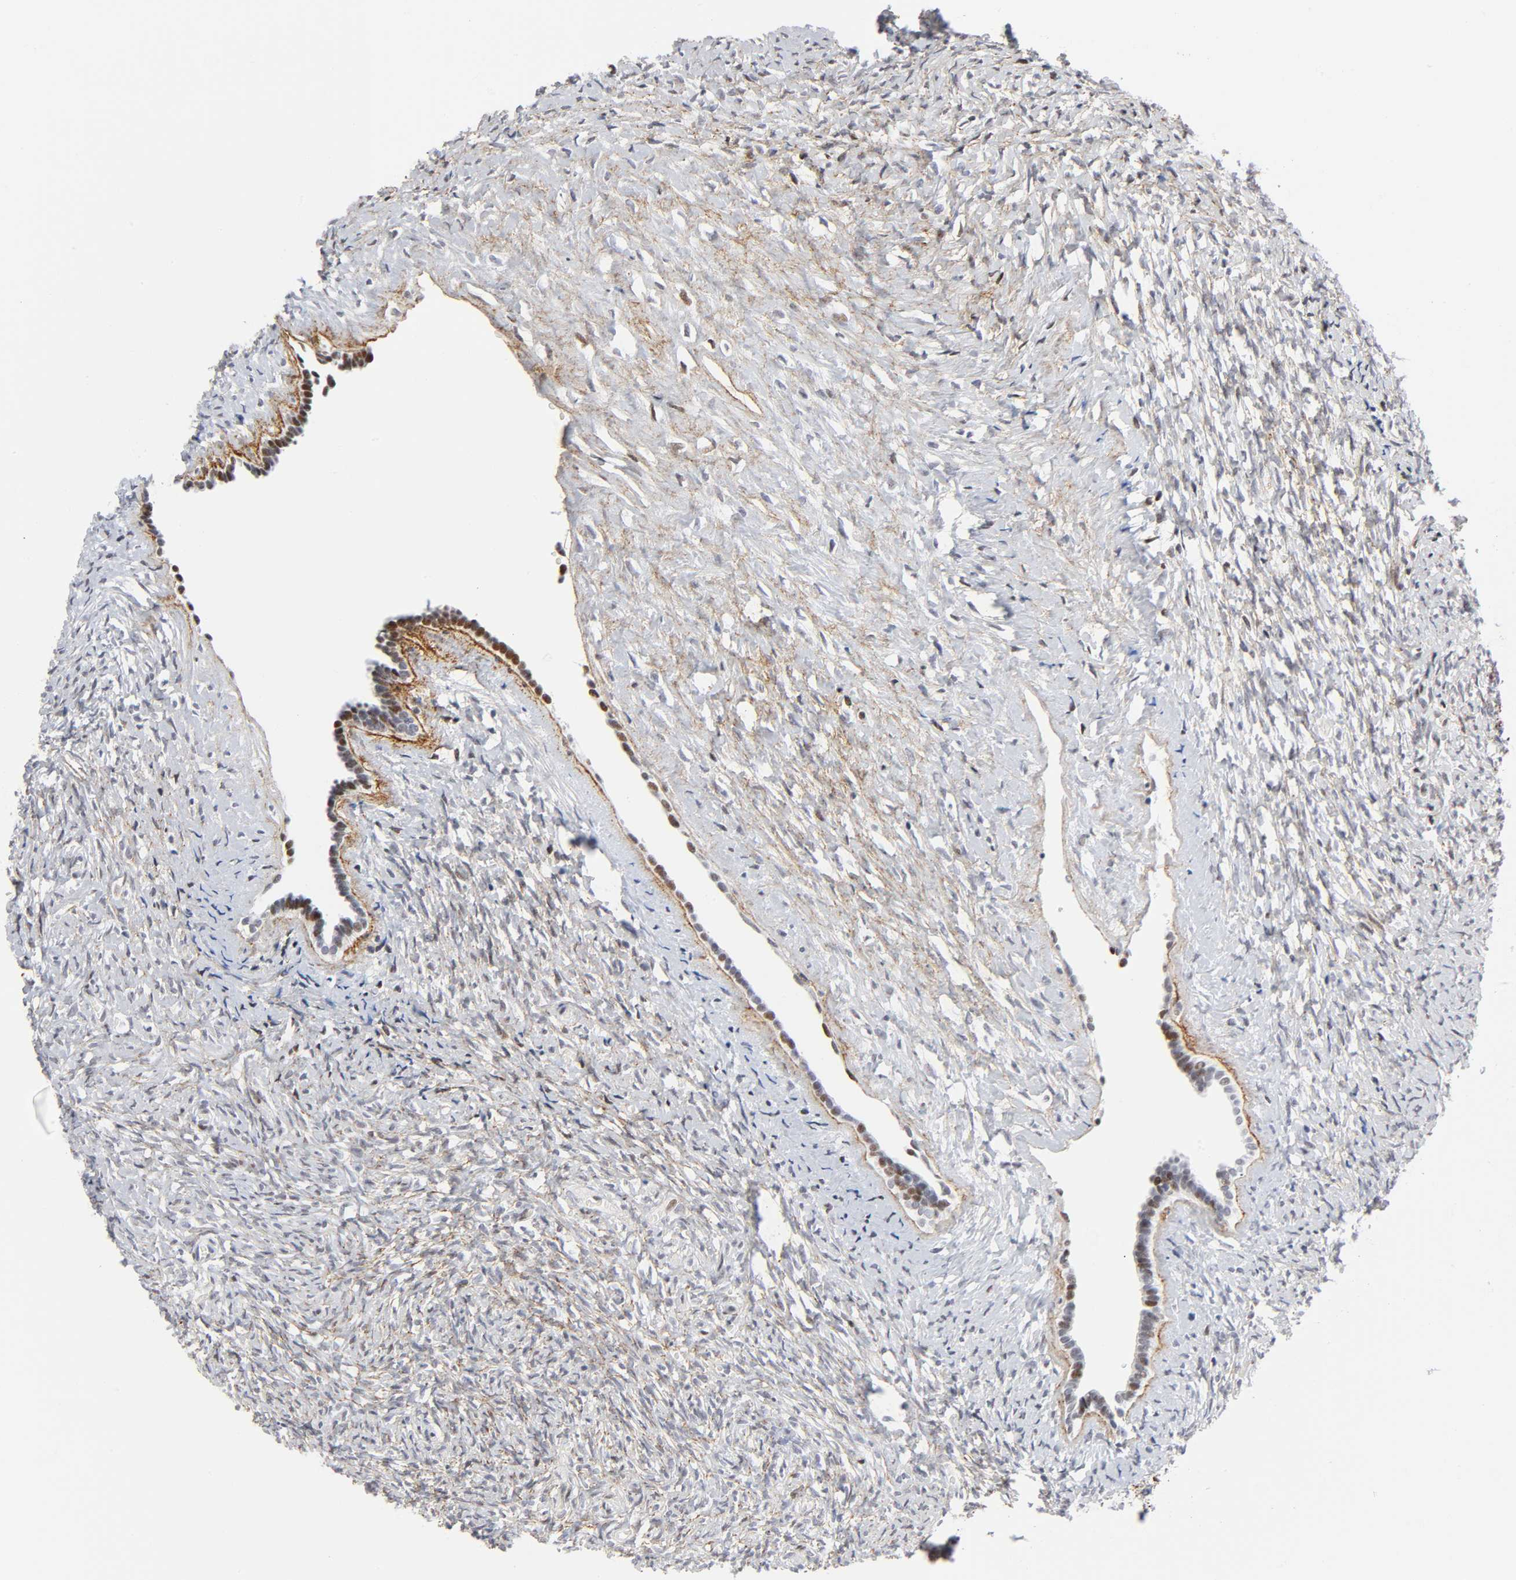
{"staining": {"intensity": "weak", "quantity": "25%-75%", "location": "cytoplasmic/membranous,nuclear"}, "tissue": "ovary", "cell_type": "Ovarian stroma cells", "image_type": "normal", "snomed": [{"axis": "morphology", "description": "Normal tissue, NOS"}, {"axis": "topography", "description": "Ovary"}], "caption": "This photomicrograph shows immunohistochemistry staining of unremarkable human ovary, with low weak cytoplasmic/membranous,nuclear staining in approximately 25%-75% of ovarian stroma cells.", "gene": "DIDO1", "patient": {"sex": "female", "age": 35}}